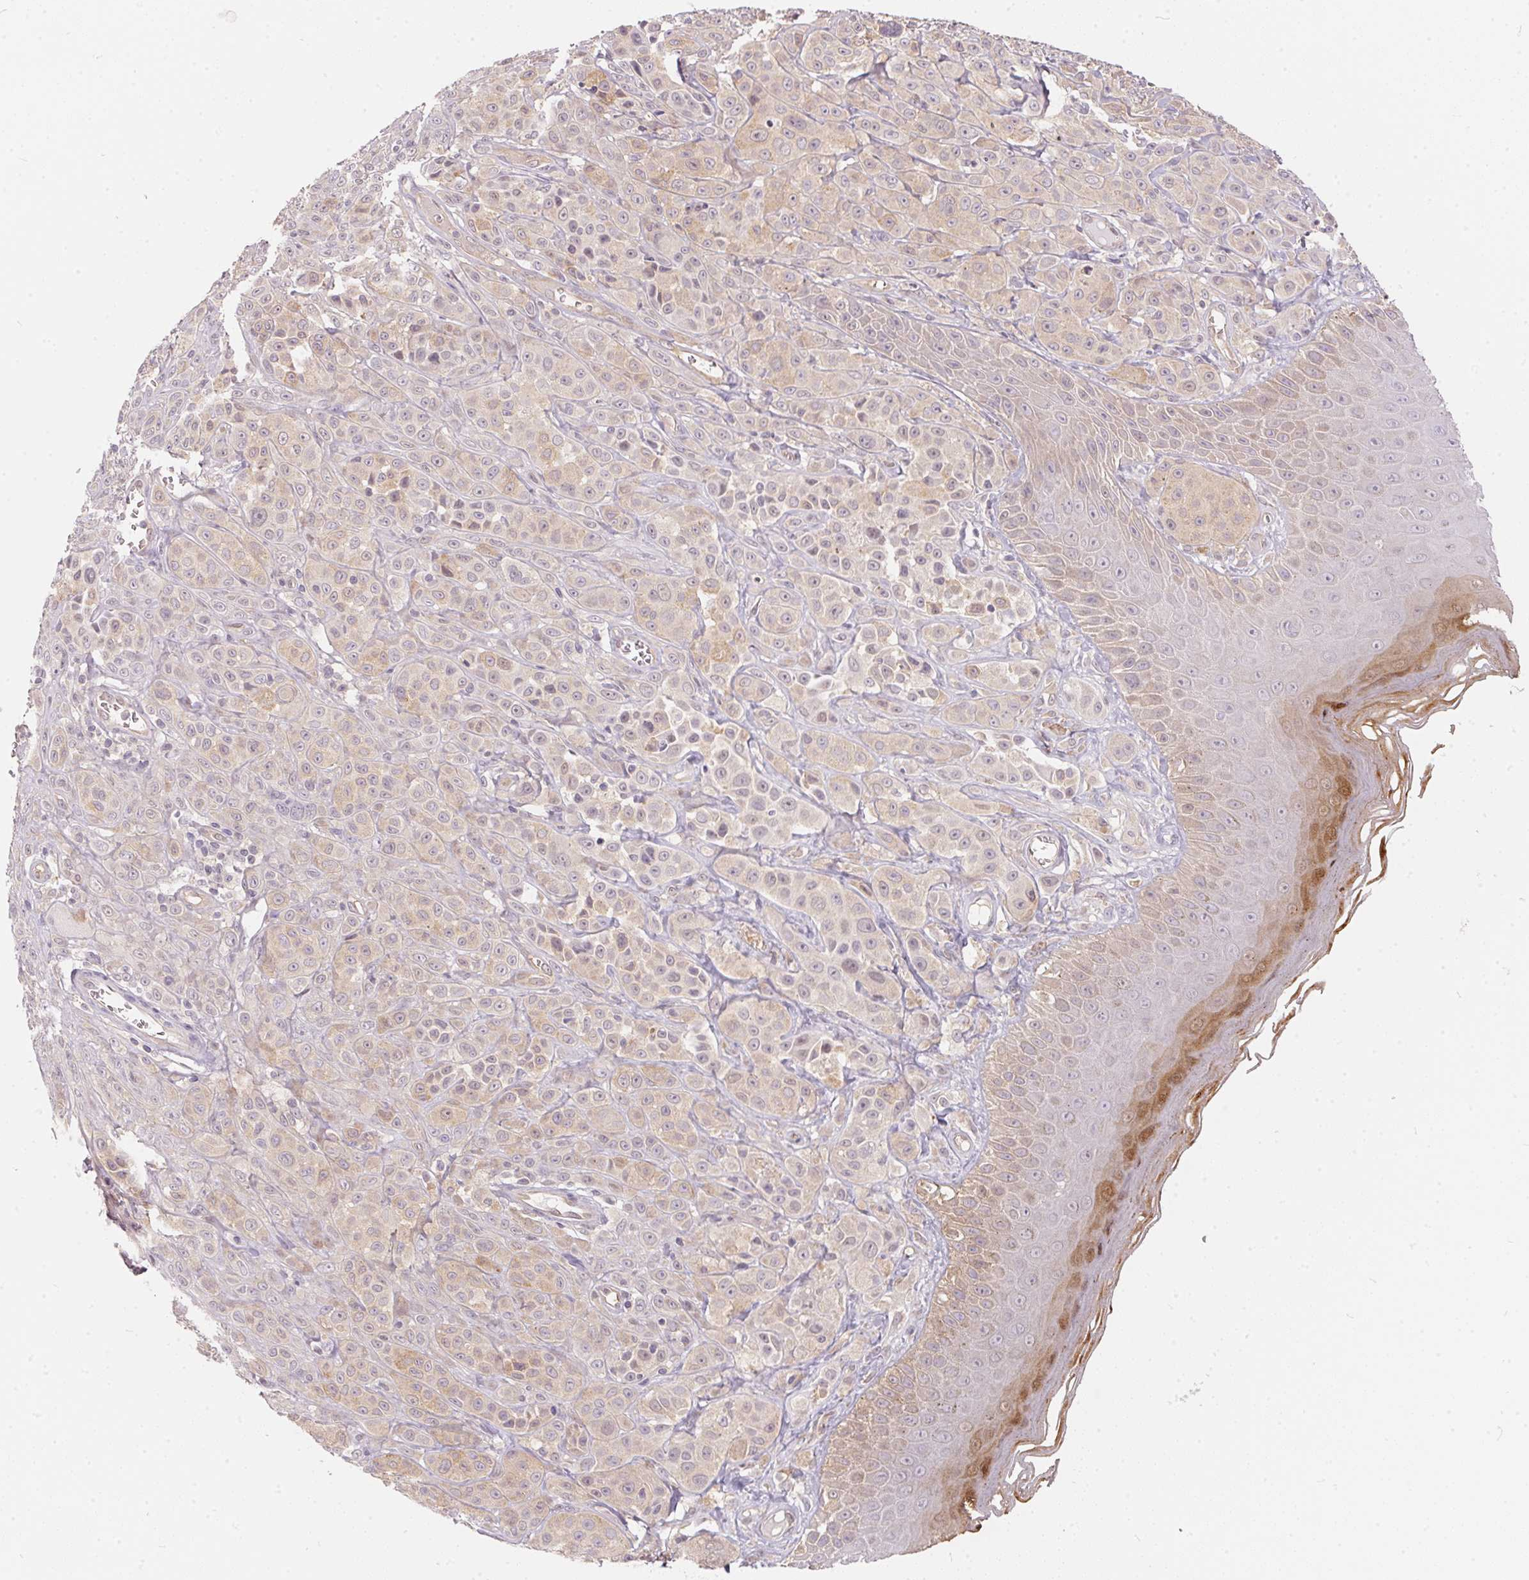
{"staining": {"intensity": "weak", "quantity": "25%-75%", "location": "cytoplasmic/membranous"}, "tissue": "melanoma", "cell_type": "Tumor cells", "image_type": "cancer", "snomed": [{"axis": "morphology", "description": "Malignant melanoma, NOS"}, {"axis": "topography", "description": "Skin"}], "caption": "Immunohistochemical staining of human malignant melanoma shows weak cytoplasmic/membranous protein staining in about 25%-75% of tumor cells.", "gene": "BLMH", "patient": {"sex": "male", "age": 67}}